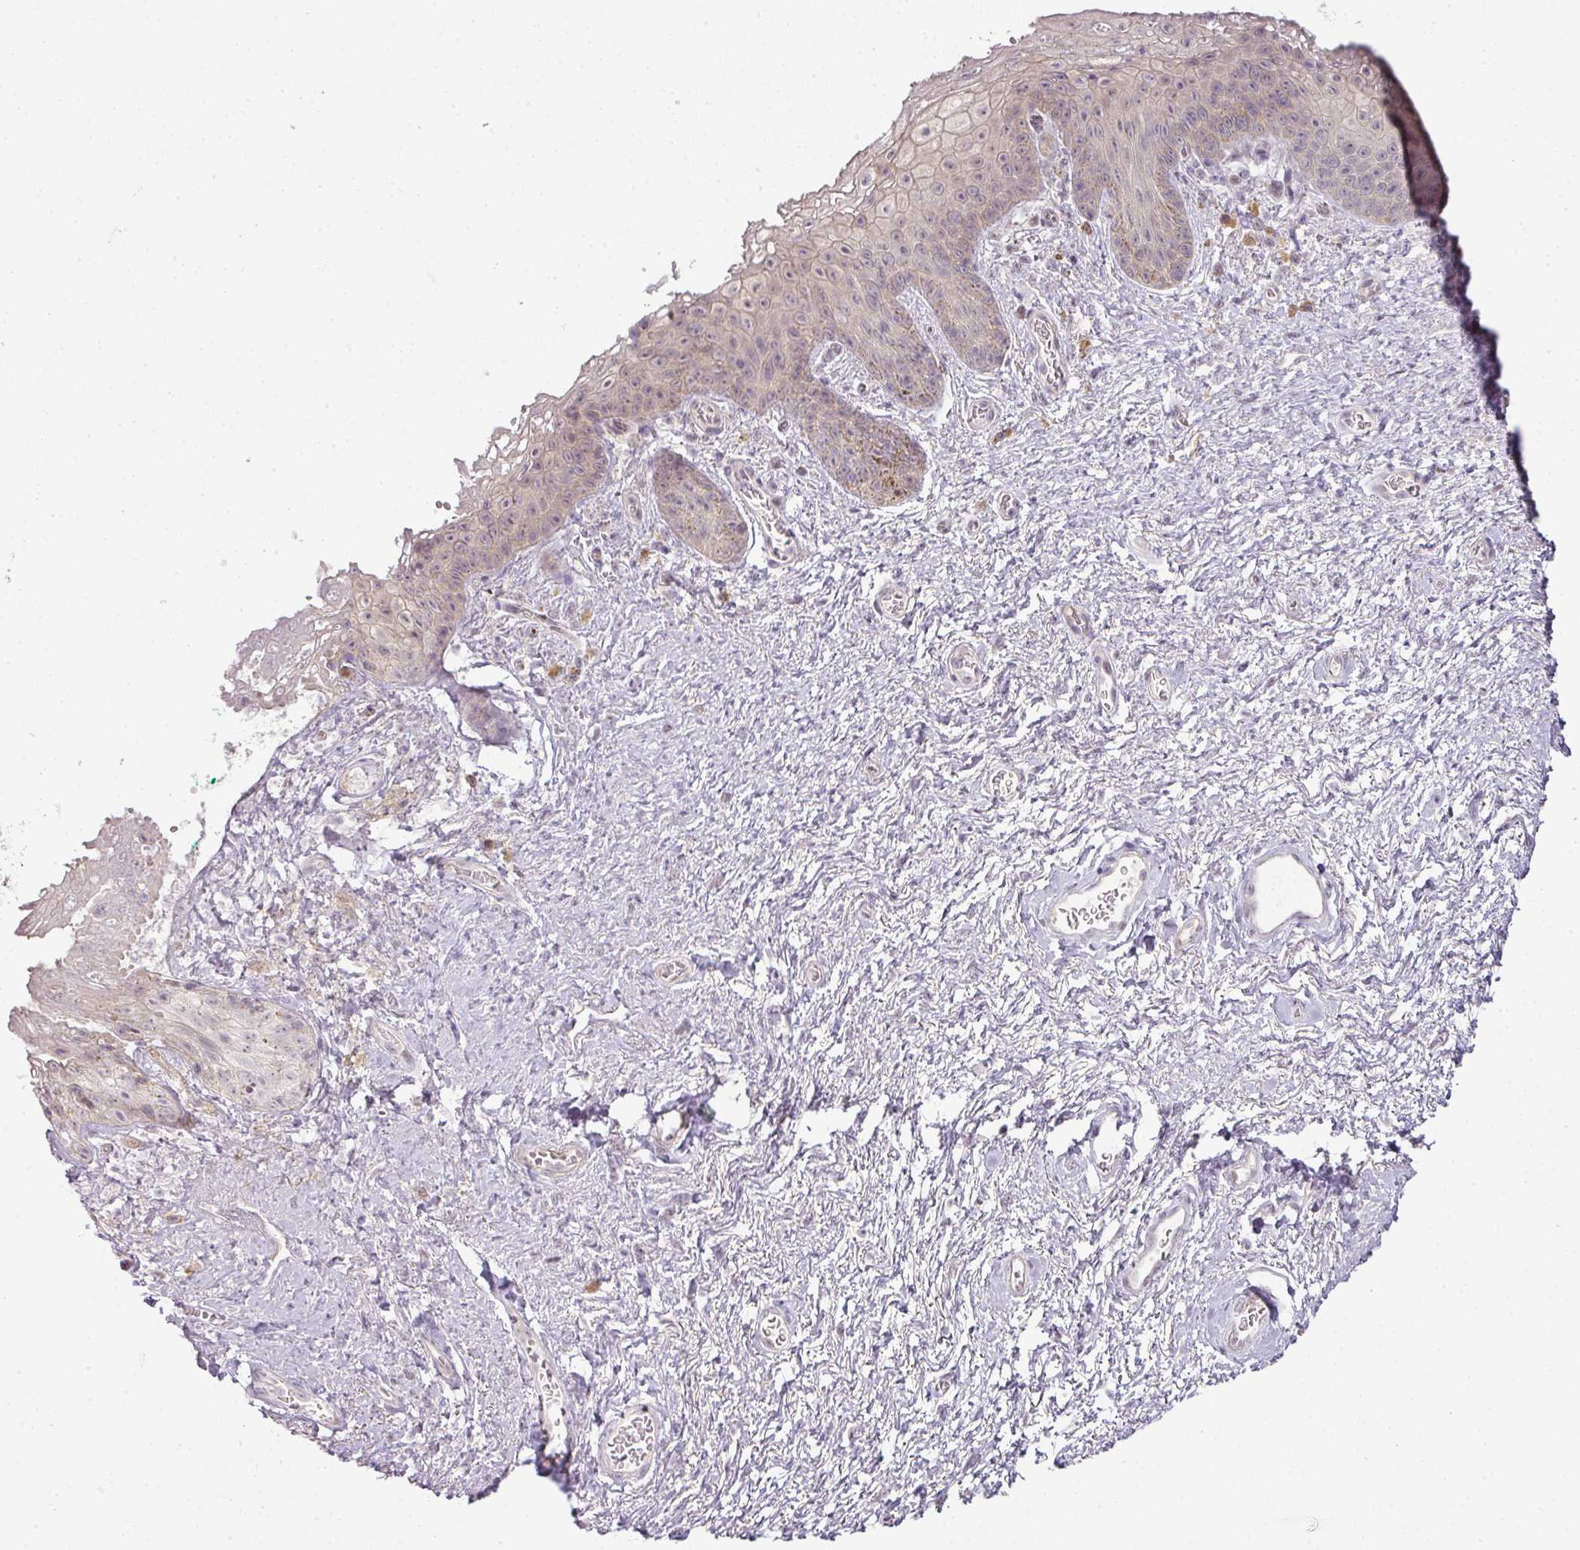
{"staining": {"intensity": "weak", "quantity": "25%-75%", "location": "cytoplasmic/membranous"}, "tissue": "vagina", "cell_type": "Squamous epithelial cells", "image_type": "normal", "snomed": [{"axis": "morphology", "description": "Normal tissue, NOS"}, {"axis": "topography", "description": "Vulva"}, {"axis": "topography", "description": "Vagina"}, {"axis": "topography", "description": "Peripheral nerve tissue"}], "caption": "Protein staining displays weak cytoplasmic/membranous expression in about 25%-75% of squamous epithelial cells in benign vagina.", "gene": "LY75", "patient": {"sex": "female", "age": 66}}